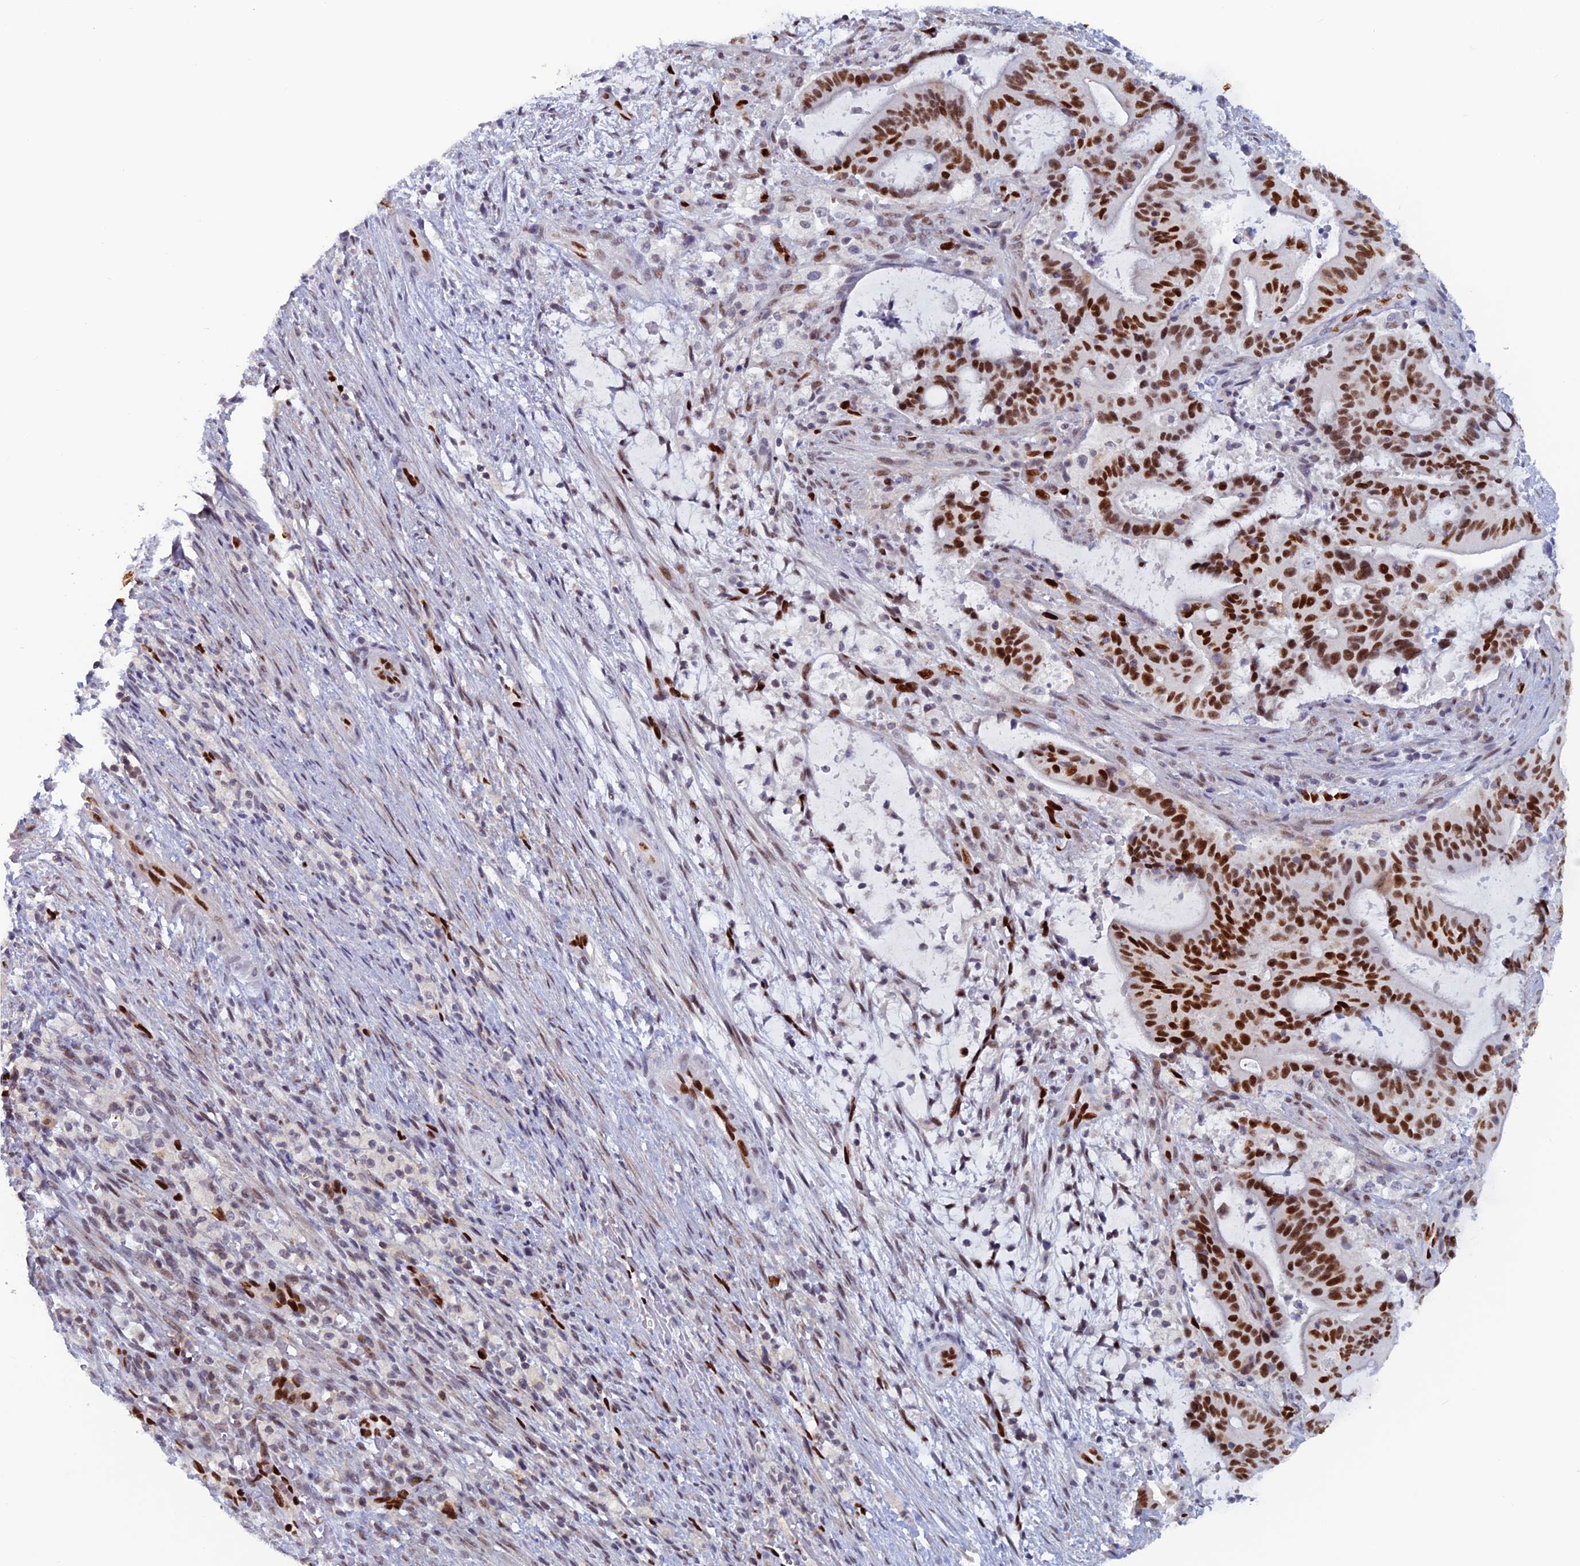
{"staining": {"intensity": "strong", "quantity": ">75%", "location": "nuclear"}, "tissue": "liver cancer", "cell_type": "Tumor cells", "image_type": "cancer", "snomed": [{"axis": "morphology", "description": "Normal tissue, NOS"}, {"axis": "morphology", "description": "Cholangiocarcinoma"}, {"axis": "topography", "description": "Liver"}, {"axis": "topography", "description": "Peripheral nerve tissue"}], "caption": "A brown stain shows strong nuclear staining of a protein in liver cancer (cholangiocarcinoma) tumor cells. The protein of interest is stained brown, and the nuclei are stained in blue (DAB (3,3'-diaminobenzidine) IHC with brightfield microscopy, high magnification).", "gene": "NOL4L", "patient": {"sex": "female", "age": 73}}